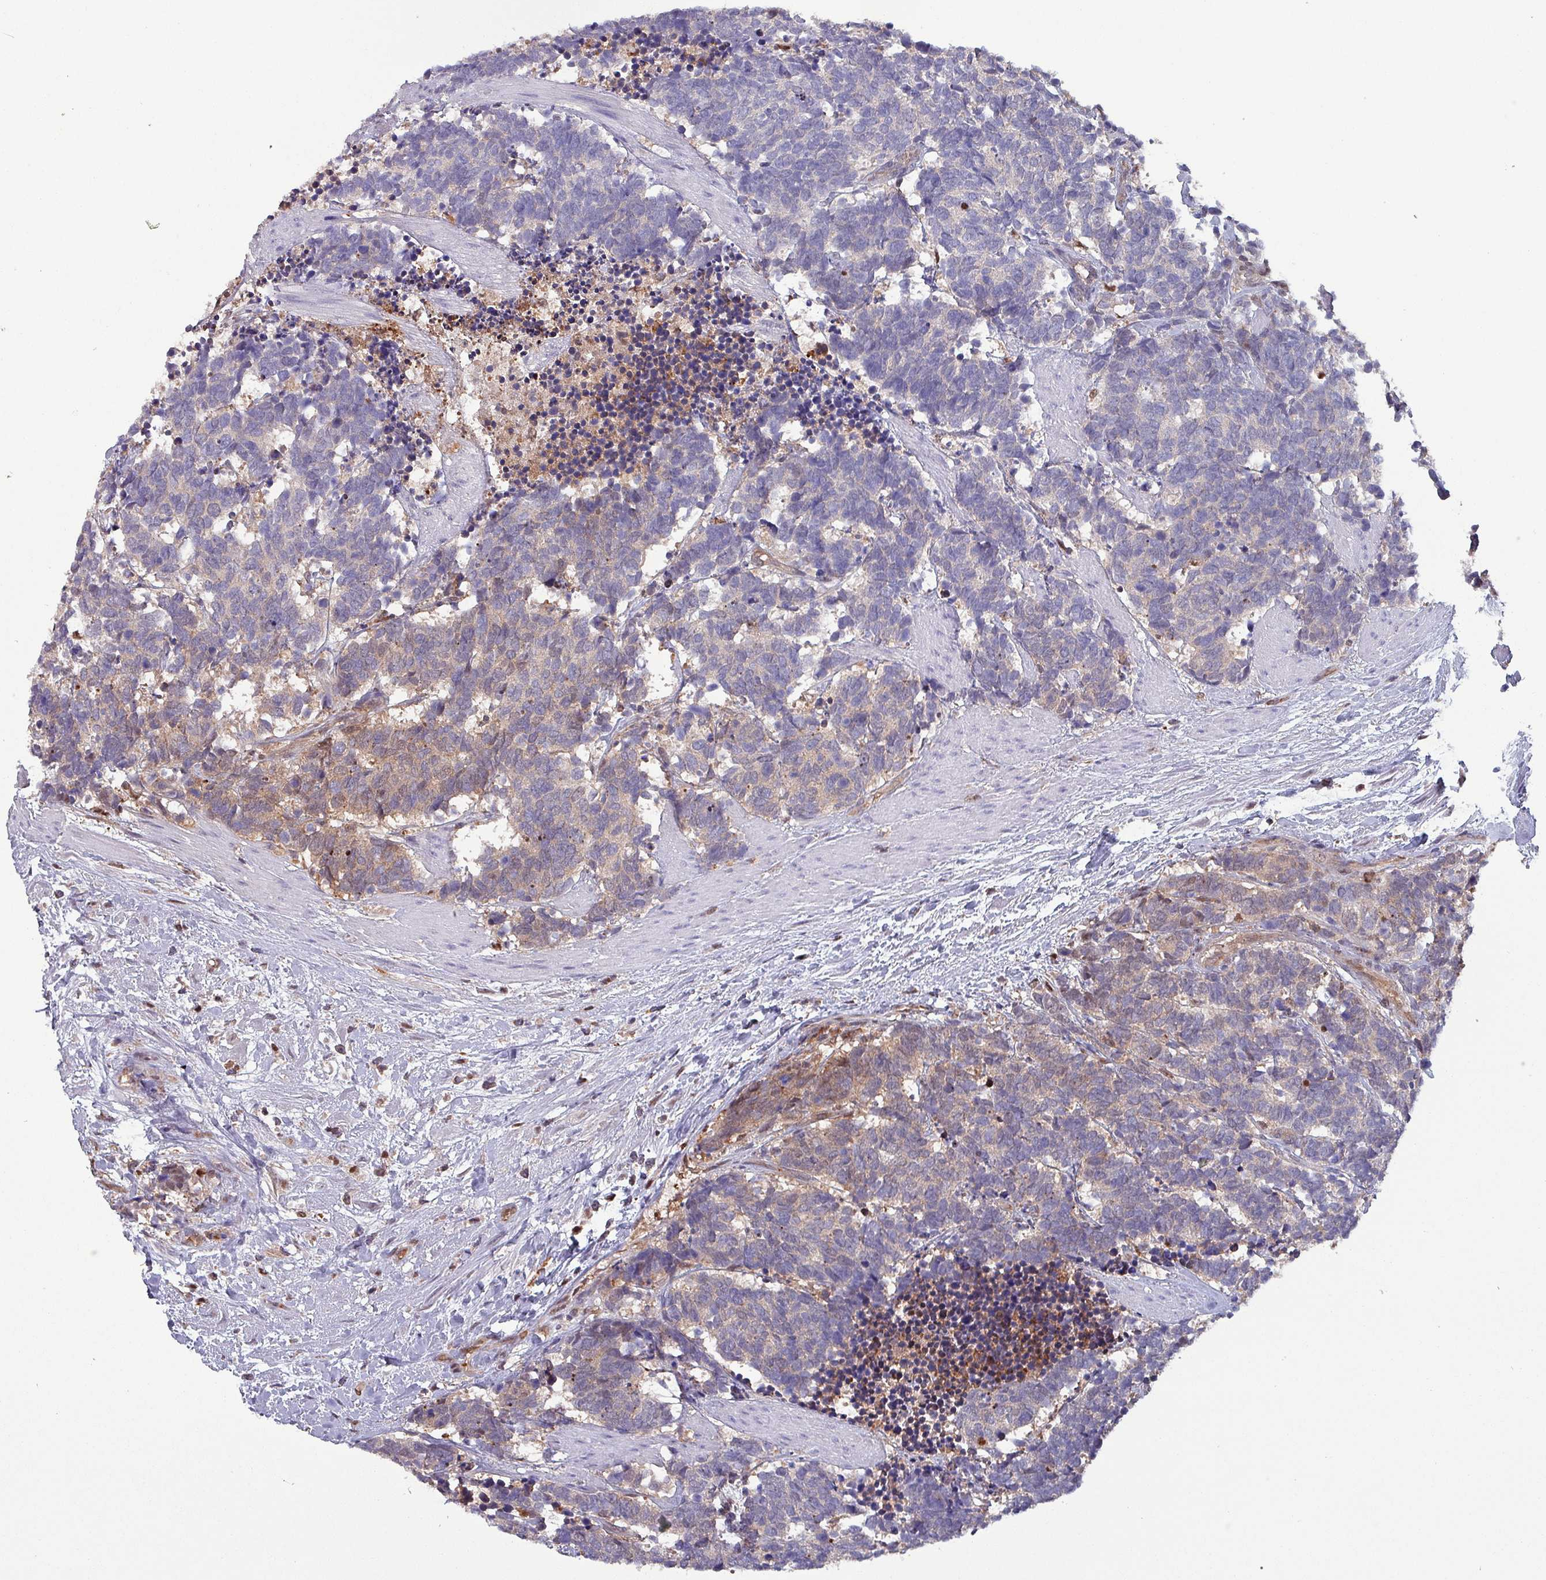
{"staining": {"intensity": "weak", "quantity": "<25%", "location": "cytoplasmic/membranous,nuclear"}, "tissue": "carcinoid", "cell_type": "Tumor cells", "image_type": "cancer", "snomed": [{"axis": "morphology", "description": "Carcinoma, NOS"}, {"axis": "morphology", "description": "Carcinoid, malignant, NOS"}, {"axis": "topography", "description": "Prostate"}], "caption": "IHC image of human carcinoid stained for a protein (brown), which exhibits no expression in tumor cells.", "gene": "PSMB8", "patient": {"sex": "male", "age": 57}}